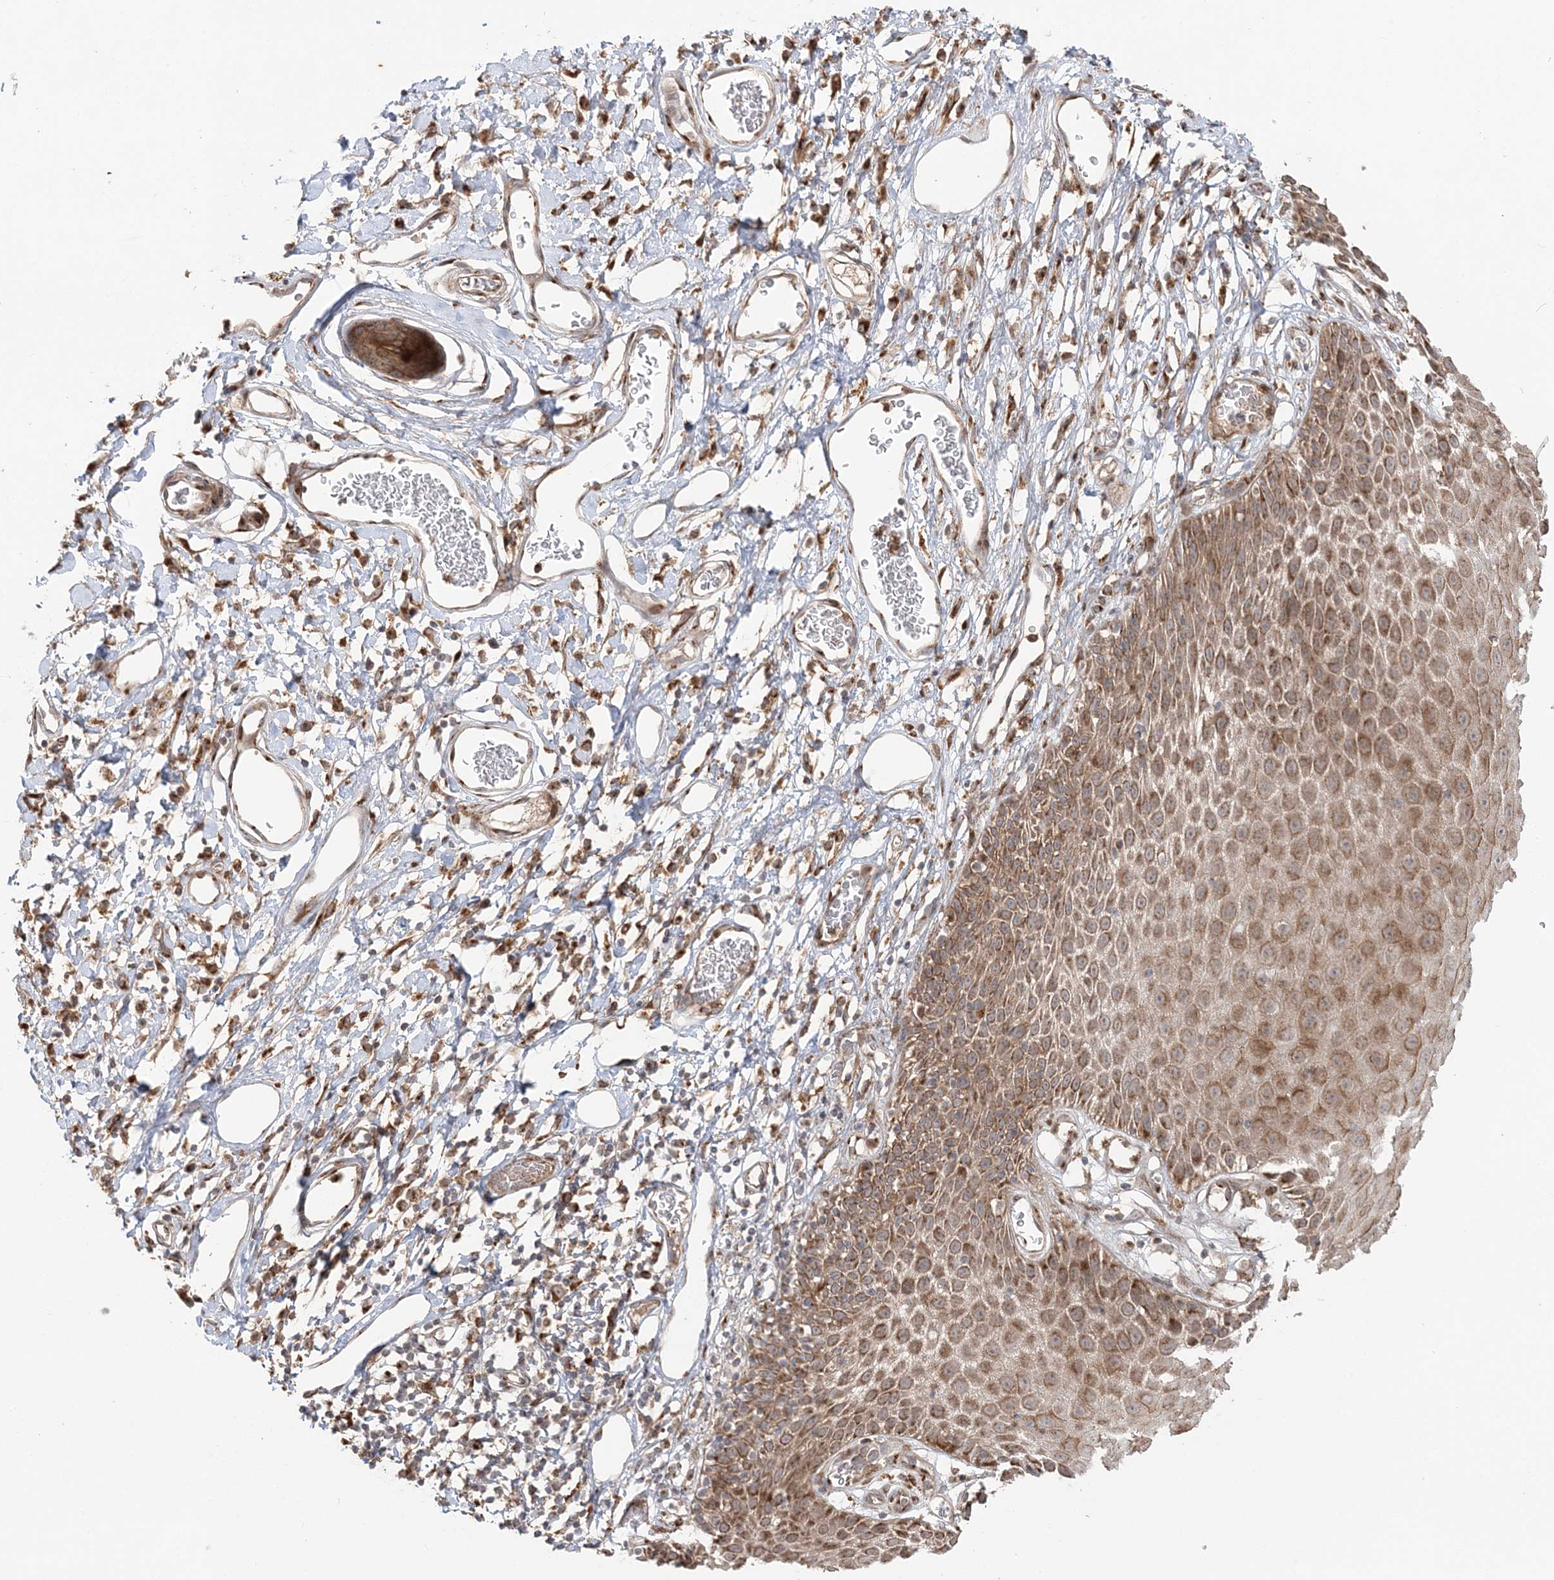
{"staining": {"intensity": "moderate", "quantity": ">75%", "location": "cytoplasmic/membranous"}, "tissue": "skin", "cell_type": "Epidermal cells", "image_type": "normal", "snomed": [{"axis": "morphology", "description": "Normal tissue, NOS"}, {"axis": "topography", "description": "Vulva"}], "caption": "A high-resolution histopathology image shows immunohistochemistry staining of normal skin, which reveals moderate cytoplasmic/membranous staining in about >75% of epidermal cells.", "gene": "ABCC3", "patient": {"sex": "female", "age": 68}}